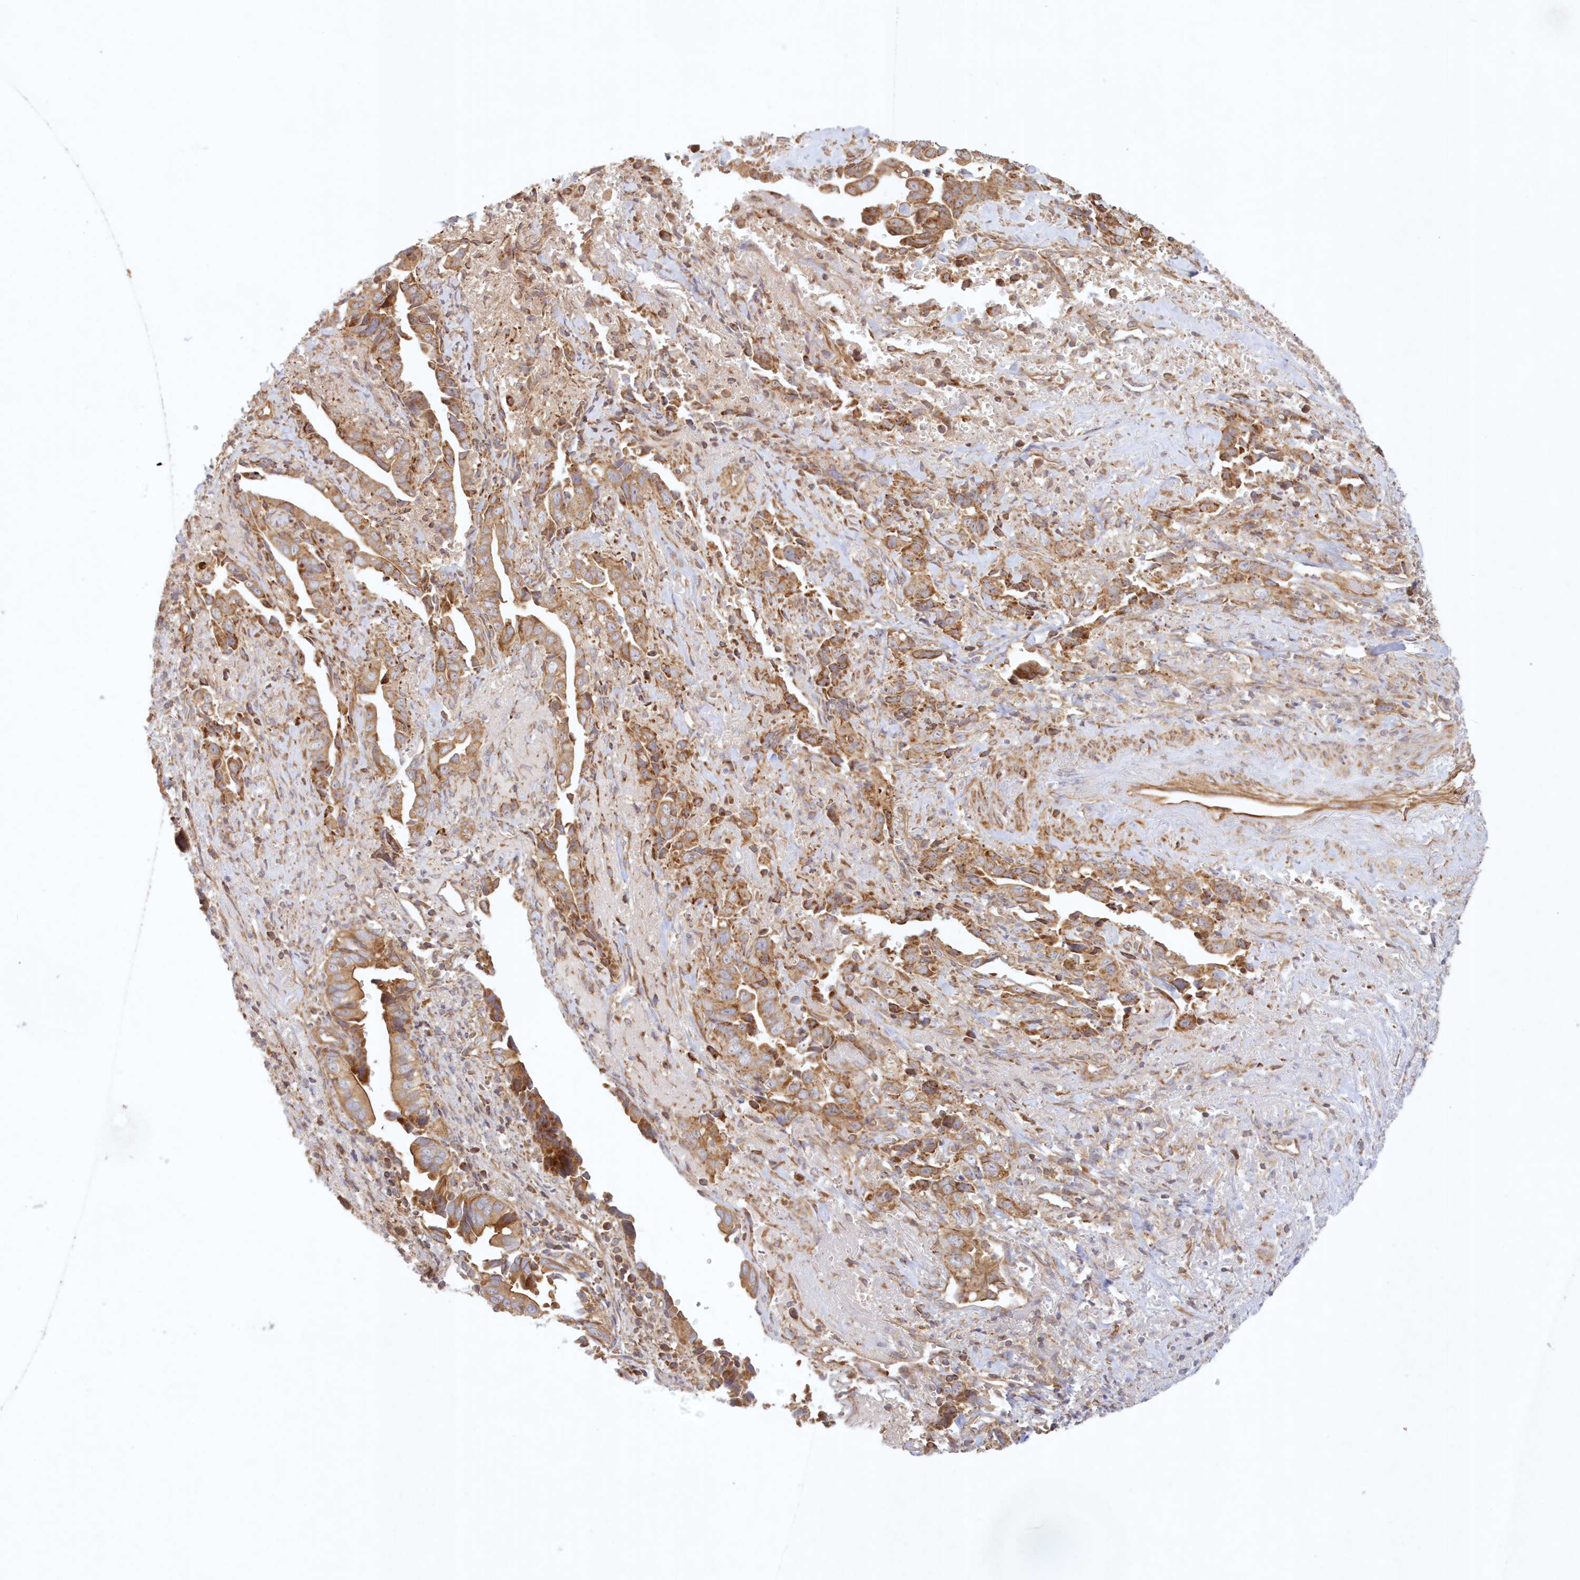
{"staining": {"intensity": "moderate", "quantity": ">75%", "location": "cytoplasmic/membranous"}, "tissue": "liver cancer", "cell_type": "Tumor cells", "image_type": "cancer", "snomed": [{"axis": "morphology", "description": "Cholangiocarcinoma"}, {"axis": "topography", "description": "Liver"}], "caption": "This micrograph displays immunohistochemistry (IHC) staining of human cholangiocarcinoma (liver), with medium moderate cytoplasmic/membranous staining in about >75% of tumor cells.", "gene": "KIAA0232", "patient": {"sex": "female", "age": 79}}